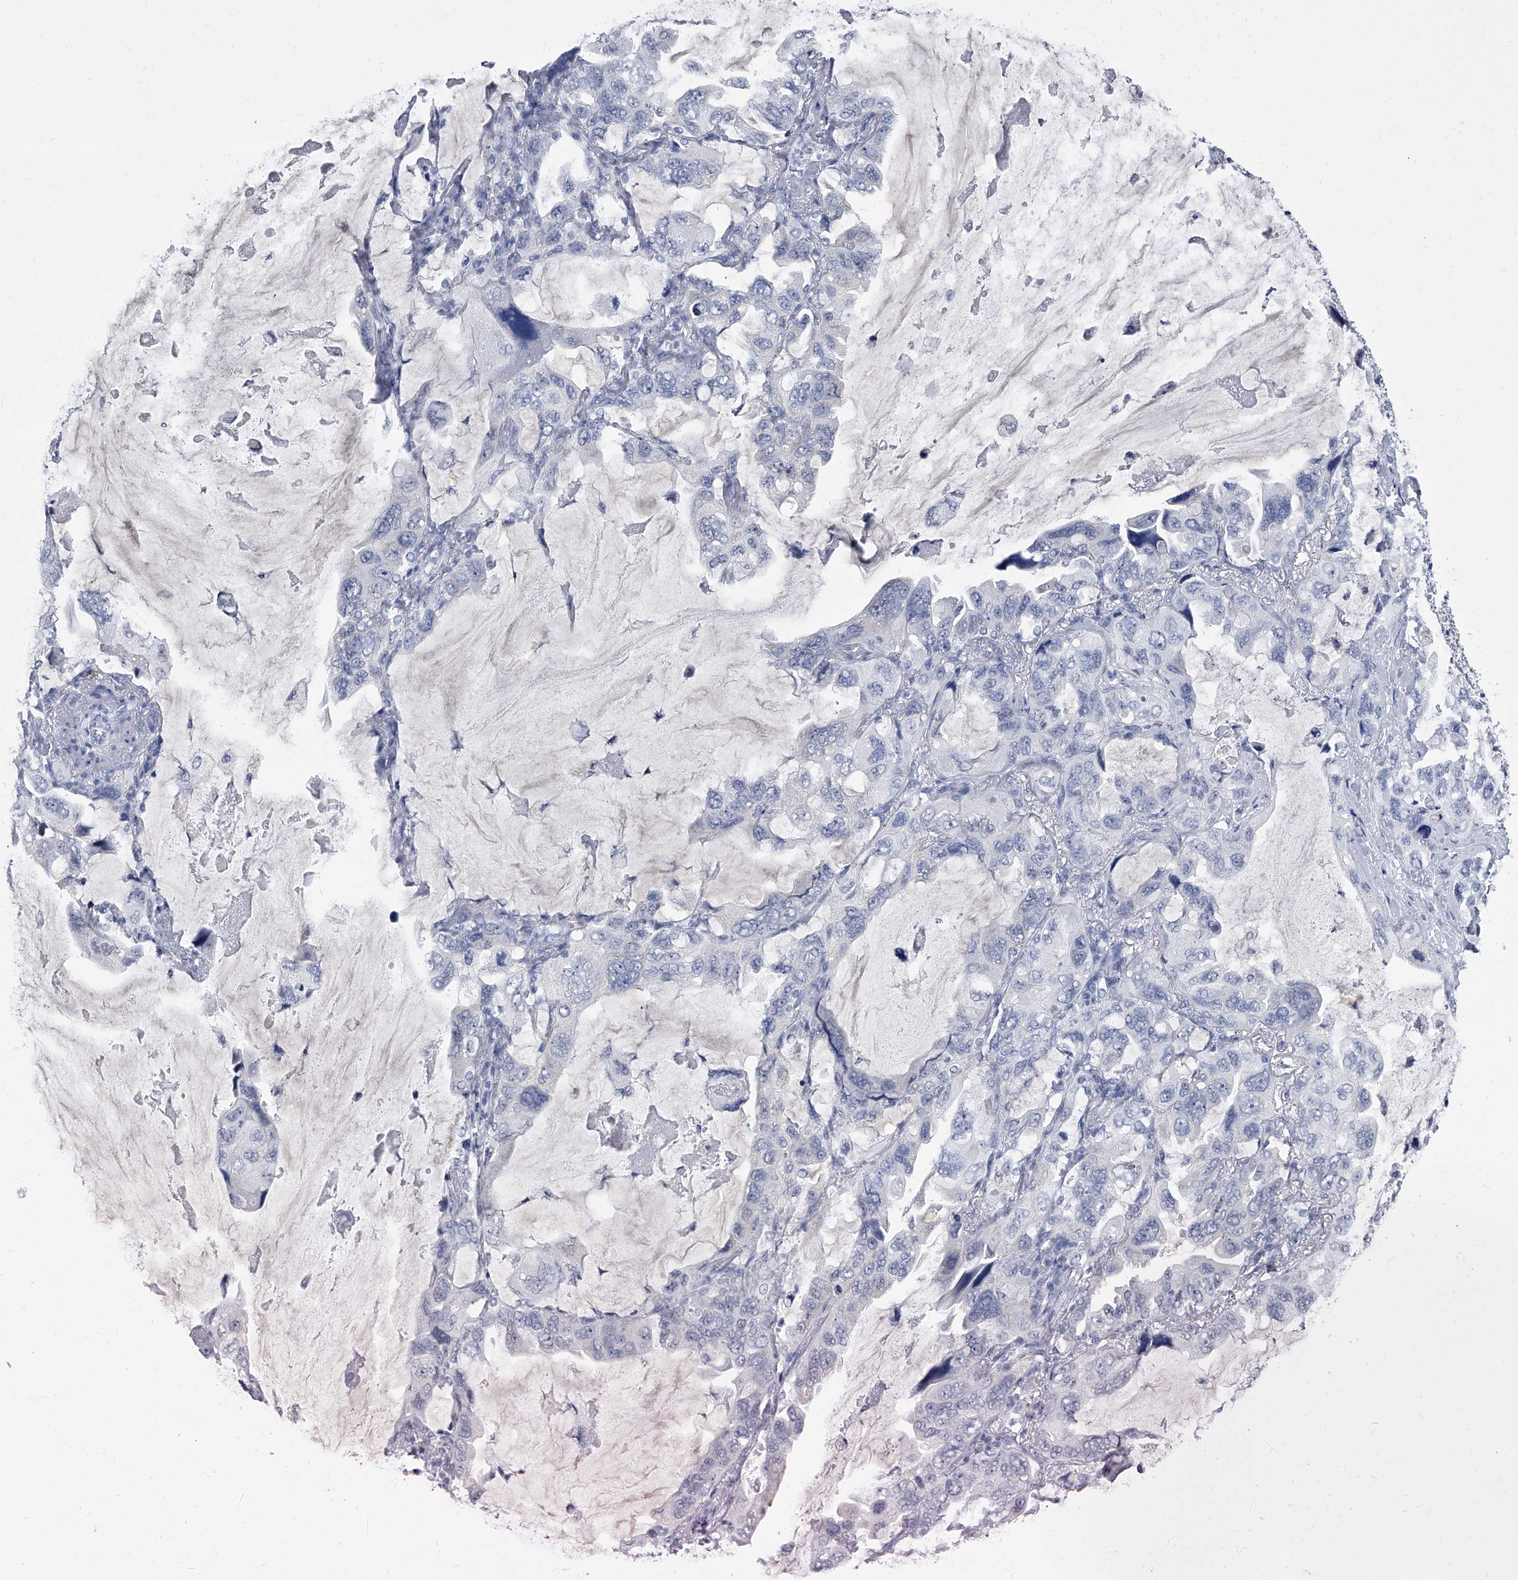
{"staining": {"intensity": "negative", "quantity": "none", "location": "none"}, "tissue": "lung cancer", "cell_type": "Tumor cells", "image_type": "cancer", "snomed": [{"axis": "morphology", "description": "Squamous cell carcinoma, NOS"}, {"axis": "topography", "description": "Lung"}], "caption": "Immunohistochemistry micrograph of neoplastic tissue: human squamous cell carcinoma (lung) stained with DAB demonstrates no significant protein staining in tumor cells. (DAB (3,3'-diaminobenzidine) IHC with hematoxylin counter stain).", "gene": "BCAS1", "patient": {"sex": "female", "age": 73}}